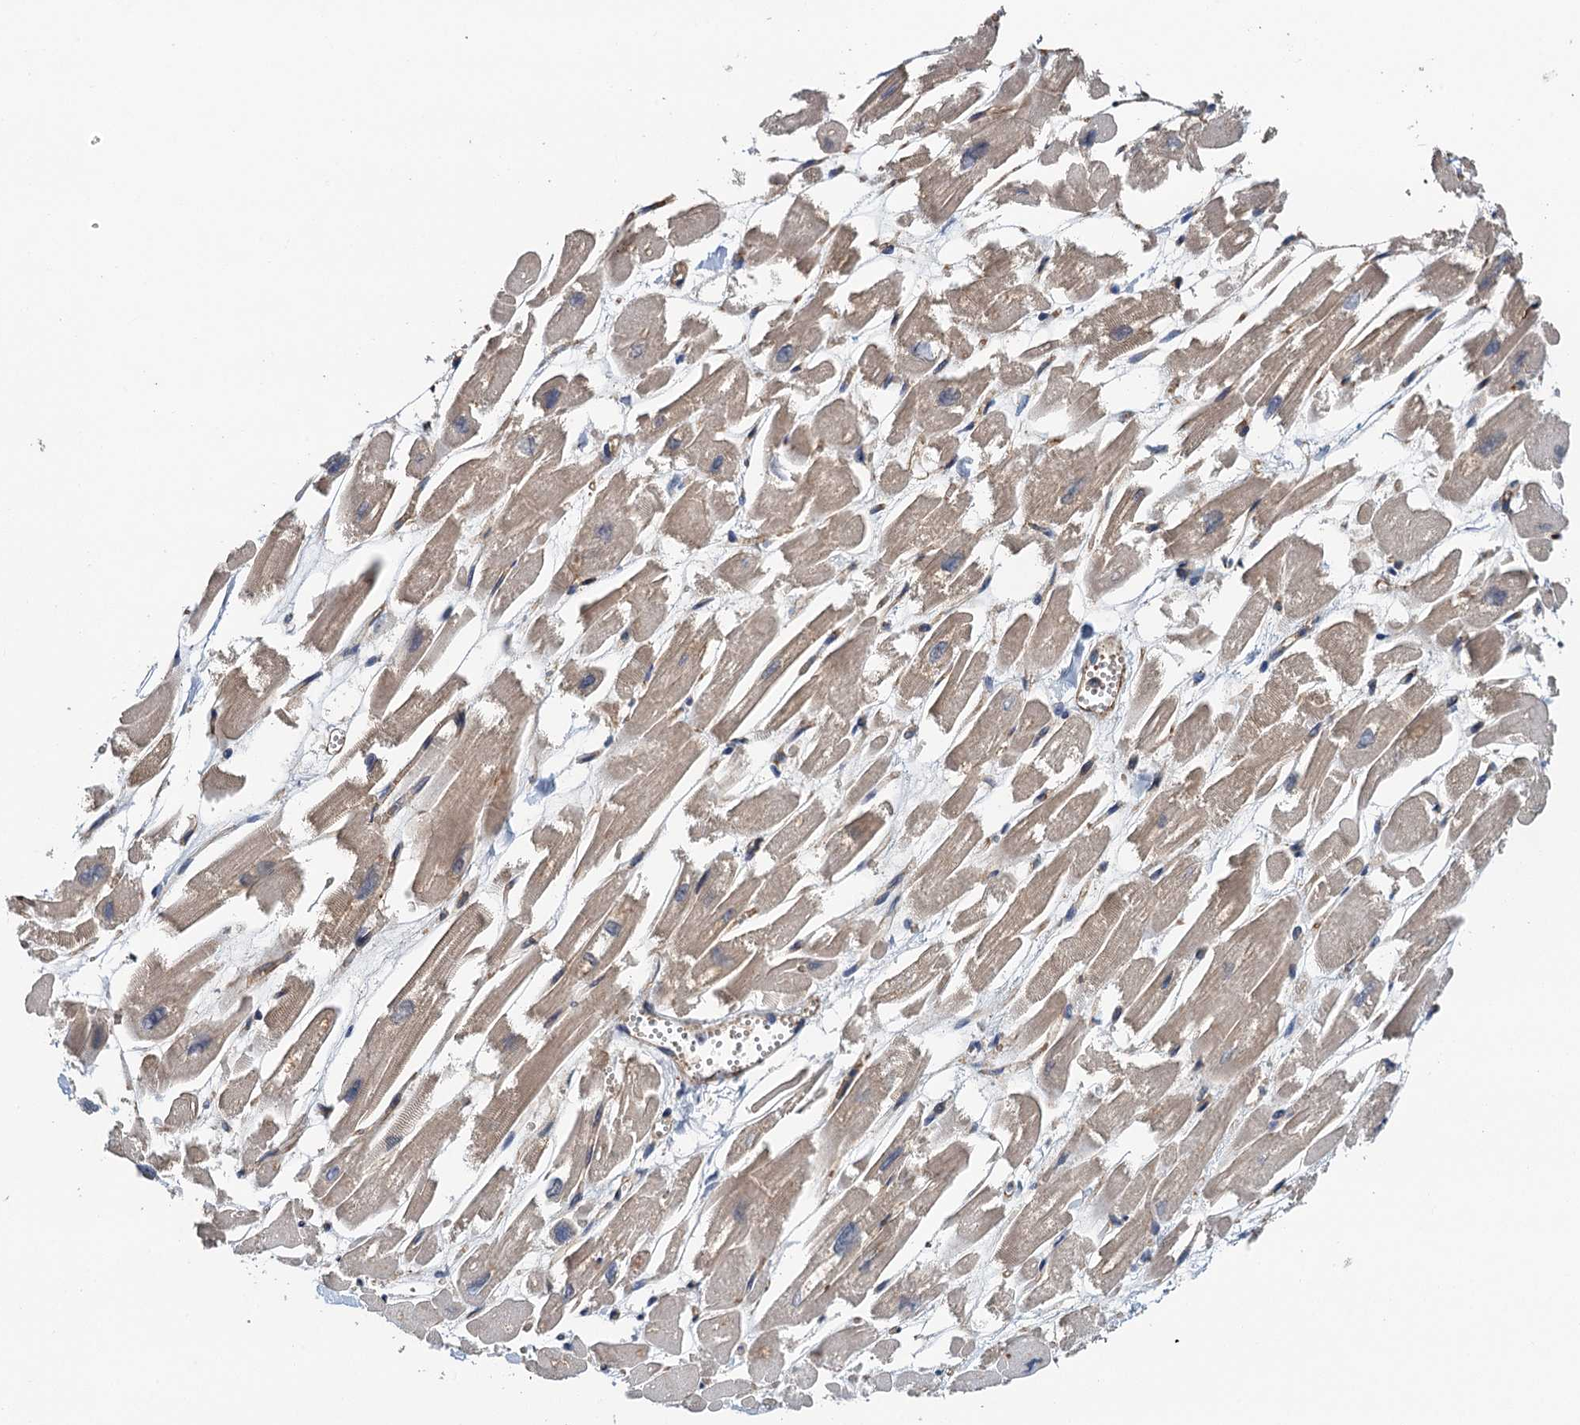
{"staining": {"intensity": "weak", "quantity": "25%-75%", "location": "cytoplasmic/membranous"}, "tissue": "heart muscle", "cell_type": "Cardiomyocytes", "image_type": "normal", "snomed": [{"axis": "morphology", "description": "Normal tissue, NOS"}, {"axis": "topography", "description": "Heart"}], "caption": "Weak cytoplasmic/membranous protein expression is identified in approximately 25%-75% of cardiomyocytes in heart muscle.", "gene": "RSAD2", "patient": {"sex": "male", "age": 54}}